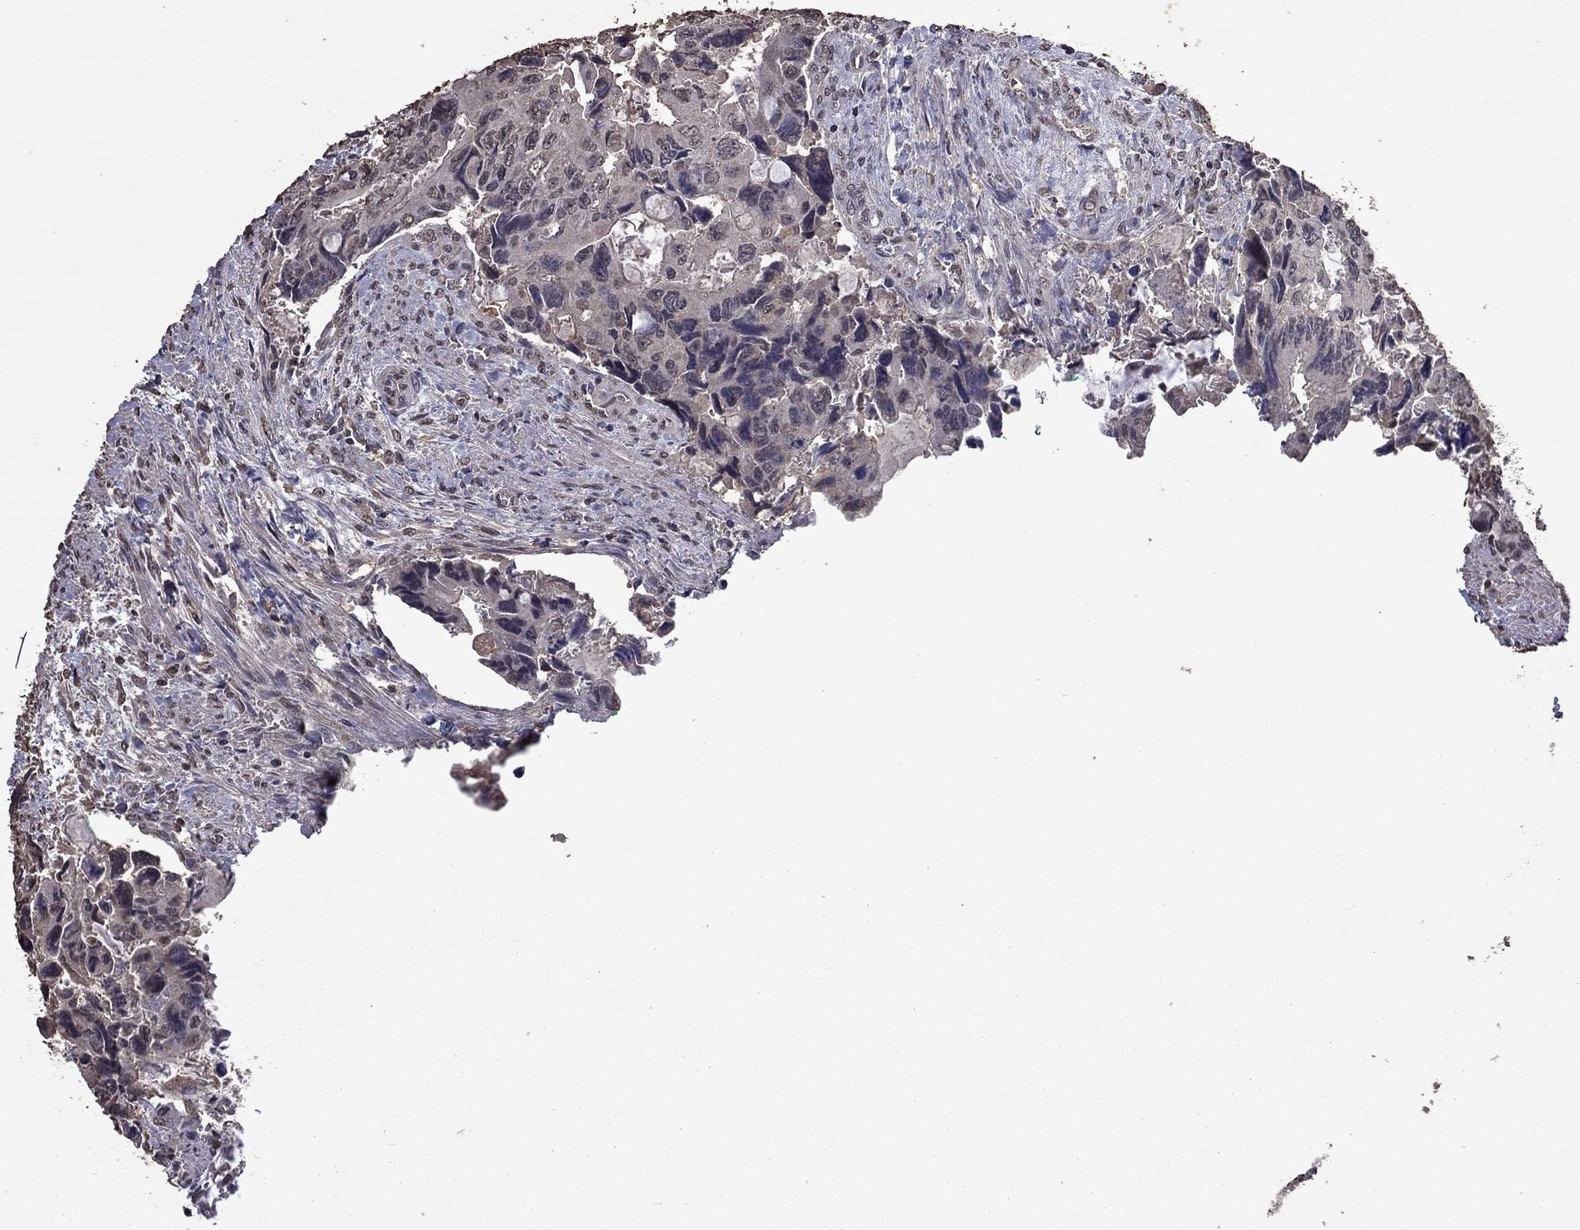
{"staining": {"intensity": "negative", "quantity": "none", "location": "none"}, "tissue": "colorectal cancer", "cell_type": "Tumor cells", "image_type": "cancer", "snomed": [{"axis": "morphology", "description": "Adenocarcinoma, NOS"}, {"axis": "topography", "description": "Rectum"}], "caption": "DAB immunohistochemical staining of colorectal cancer (adenocarcinoma) demonstrates no significant staining in tumor cells.", "gene": "SERPINA5", "patient": {"sex": "male", "age": 62}}